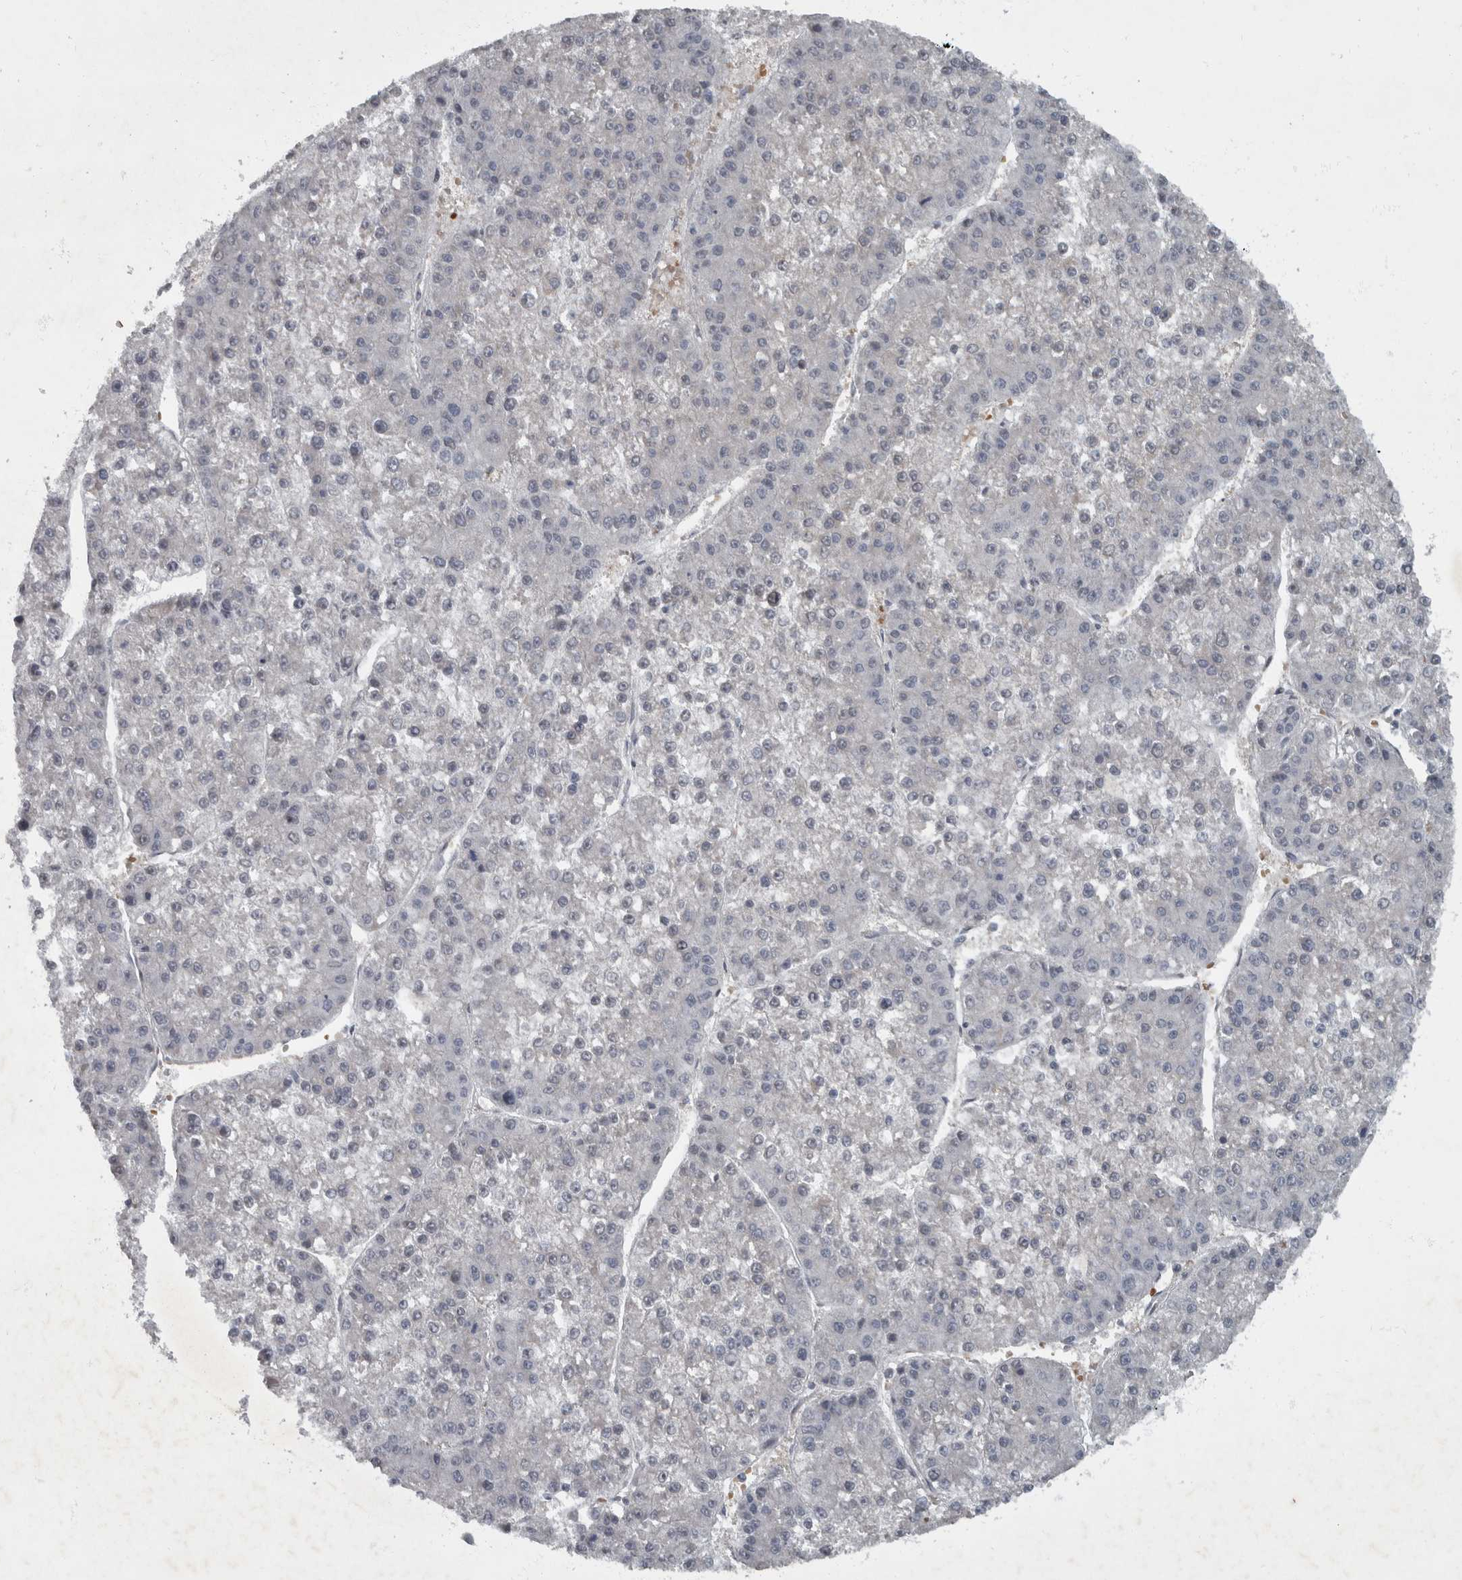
{"staining": {"intensity": "negative", "quantity": "none", "location": "none"}, "tissue": "liver cancer", "cell_type": "Tumor cells", "image_type": "cancer", "snomed": [{"axis": "morphology", "description": "Carcinoma, Hepatocellular, NOS"}, {"axis": "topography", "description": "Liver"}], "caption": "This photomicrograph is of liver cancer stained with immunohistochemistry (IHC) to label a protein in brown with the nuclei are counter-stained blue. There is no positivity in tumor cells.", "gene": "WDR33", "patient": {"sex": "female", "age": 73}}